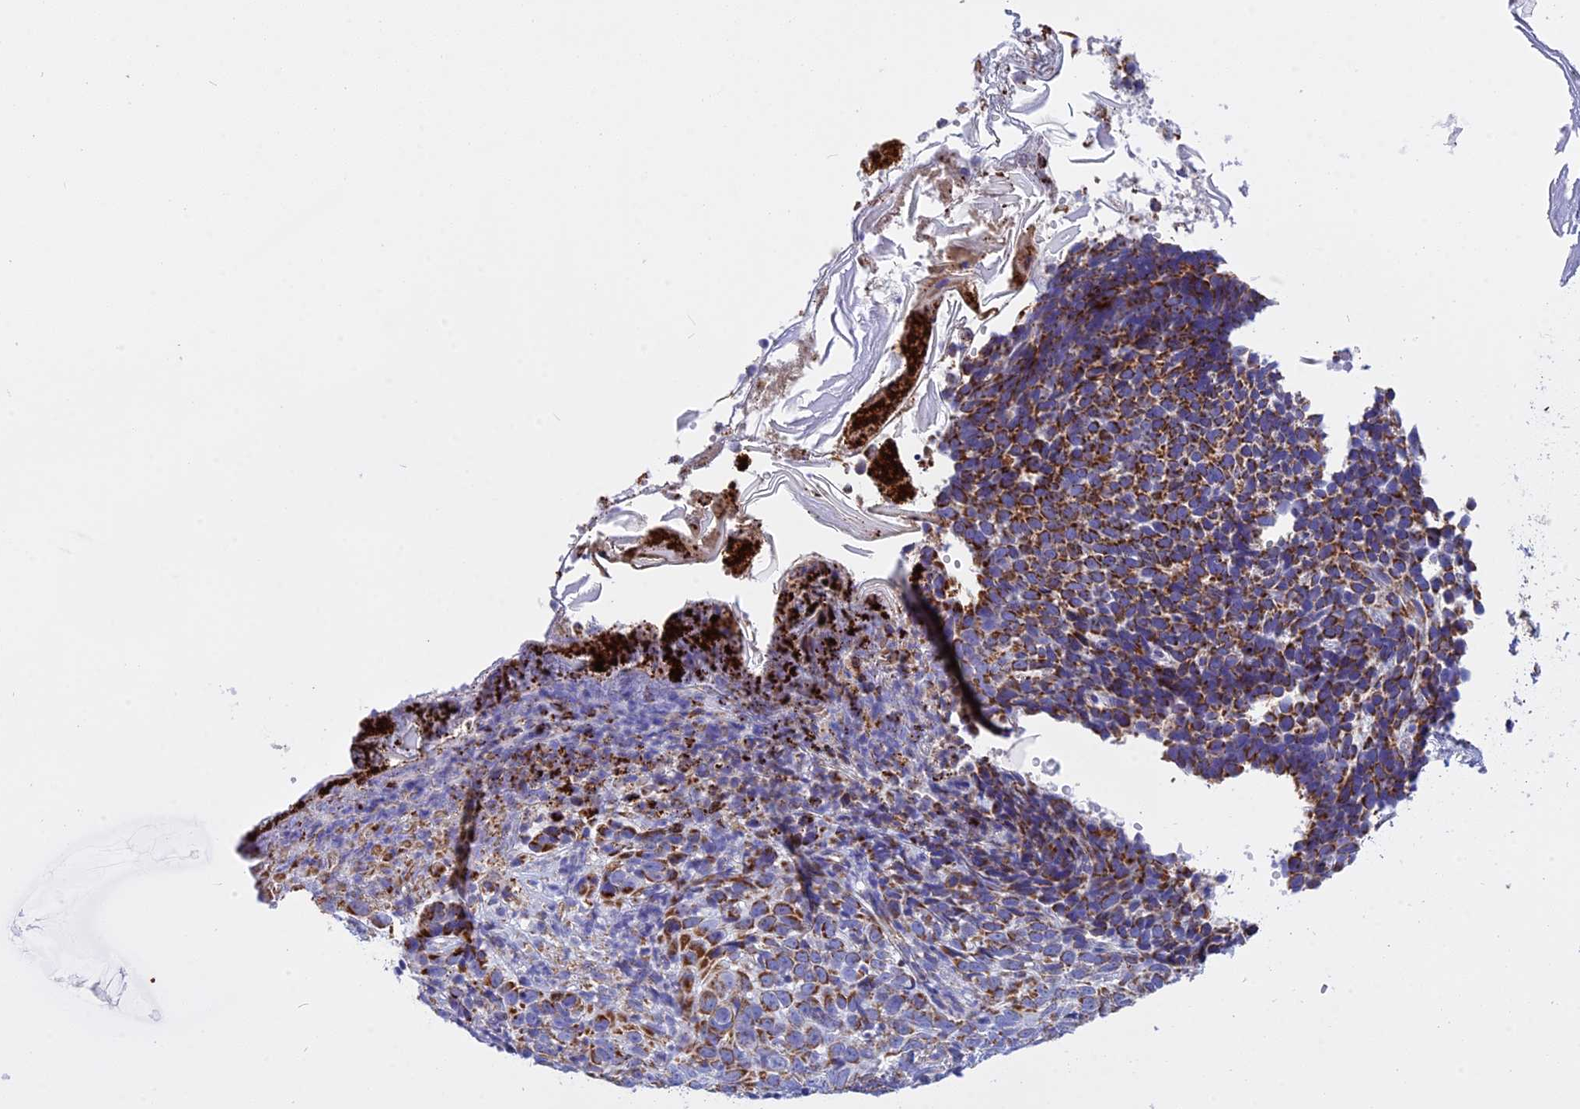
{"staining": {"intensity": "strong", "quantity": "25%-75%", "location": "cytoplasmic/membranous"}, "tissue": "skin cancer", "cell_type": "Tumor cells", "image_type": "cancer", "snomed": [{"axis": "morphology", "description": "Basal cell carcinoma"}, {"axis": "topography", "description": "Skin"}], "caption": "Brown immunohistochemical staining in basal cell carcinoma (skin) displays strong cytoplasmic/membranous expression in approximately 25%-75% of tumor cells.", "gene": "VDAC2", "patient": {"sex": "female", "age": 84}}